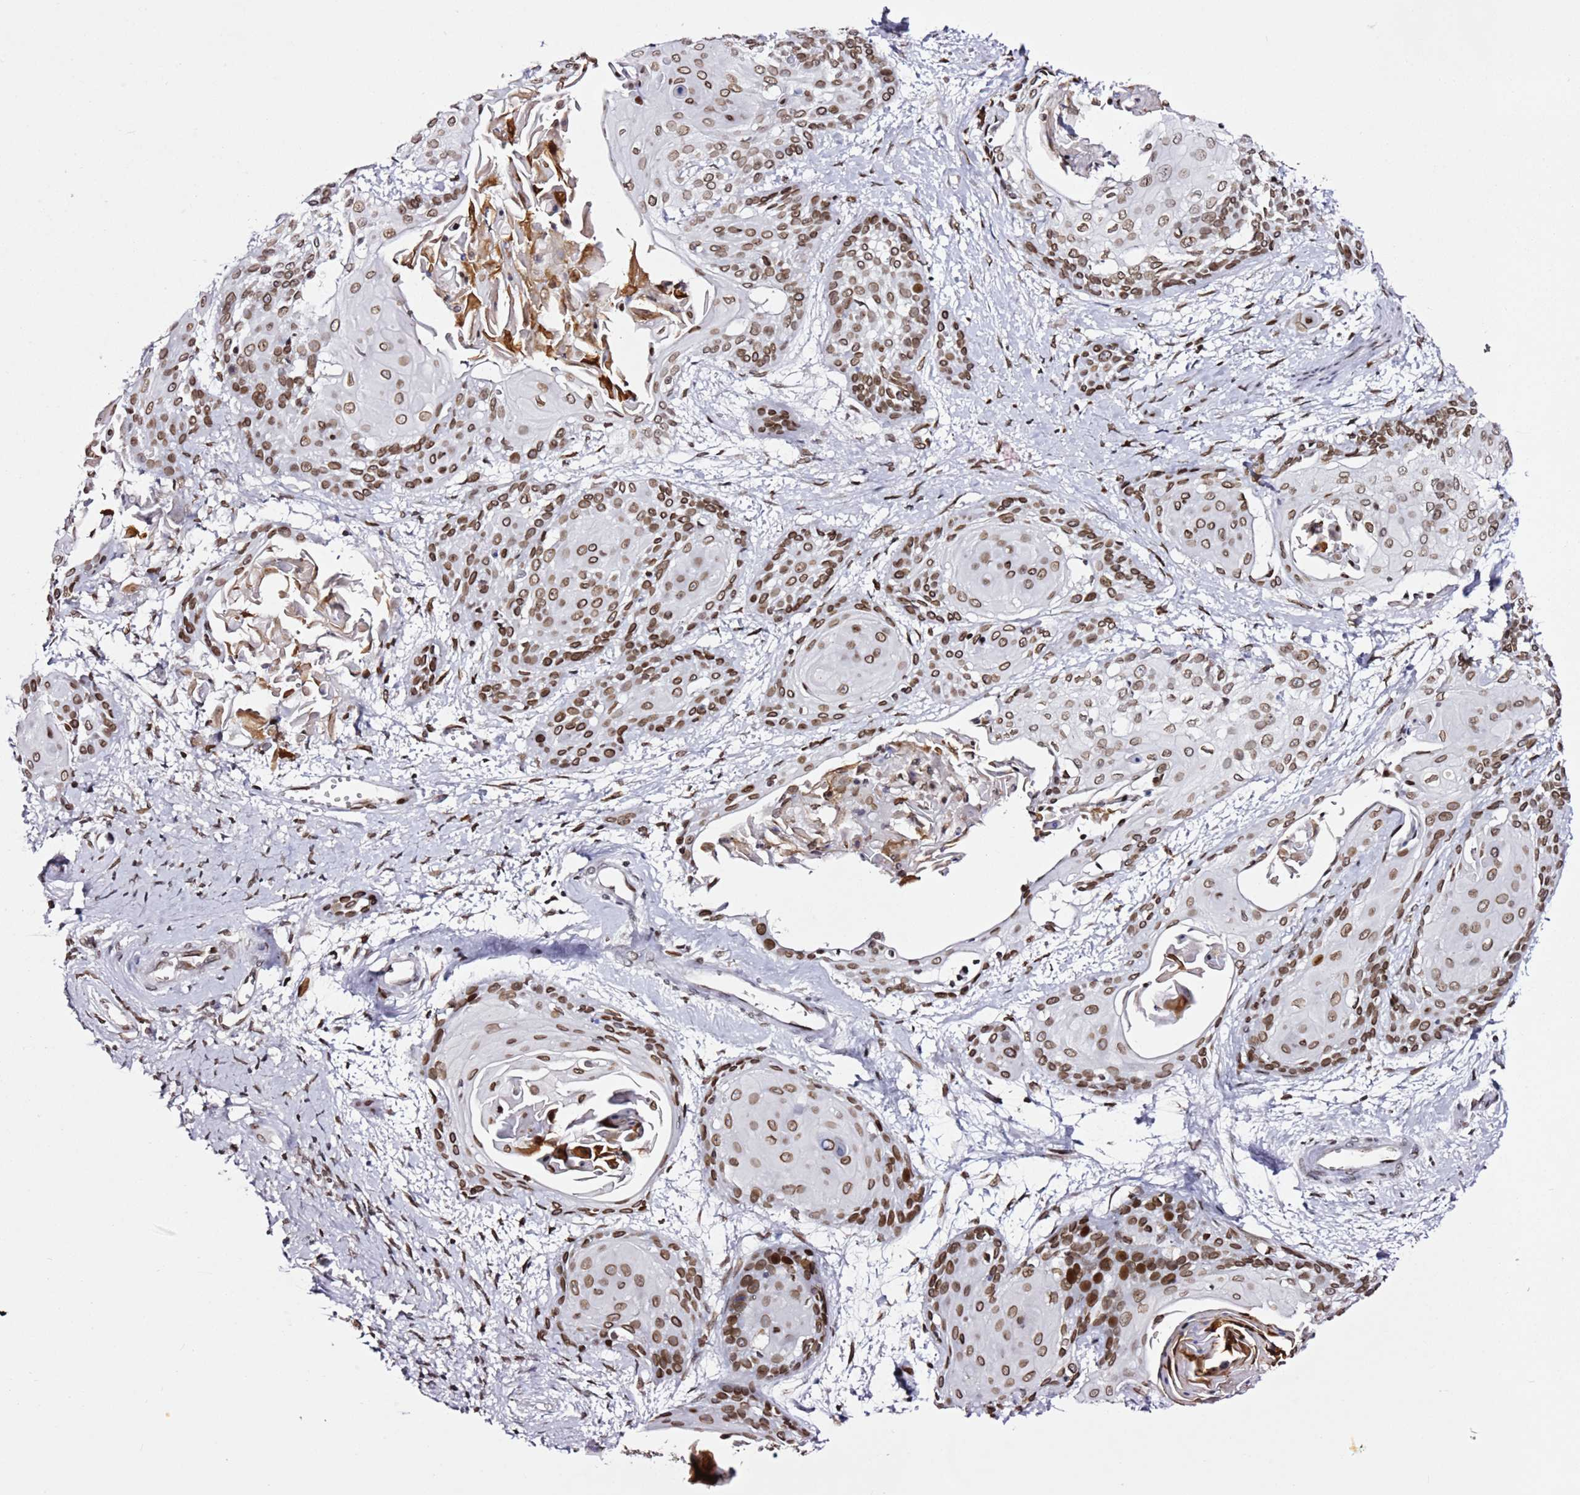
{"staining": {"intensity": "moderate", "quantity": ">75%", "location": "cytoplasmic/membranous,nuclear"}, "tissue": "cervical cancer", "cell_type": "Tumor cells", "image_type": "cancer", "snomed": [{"axis": "morphology", "description": "Squamous cell carcinoma, NOS"}, {"axis": "topography", "description": "Cervix"}], "caption": "Immunohistochemistry of cervical cancer (squamous cell carcinoma) demonstrates medium levels of moderate cytoplasmic/membranous and nuclear staining in approximately >75% of tumor cells. The staining is performed using DAB brown chromogen to label protein expression. The nuclei are counter-stained blue using hematoxylin.", "gene": "POU6F1", "patient": {"sex": "female", "age": 57}}